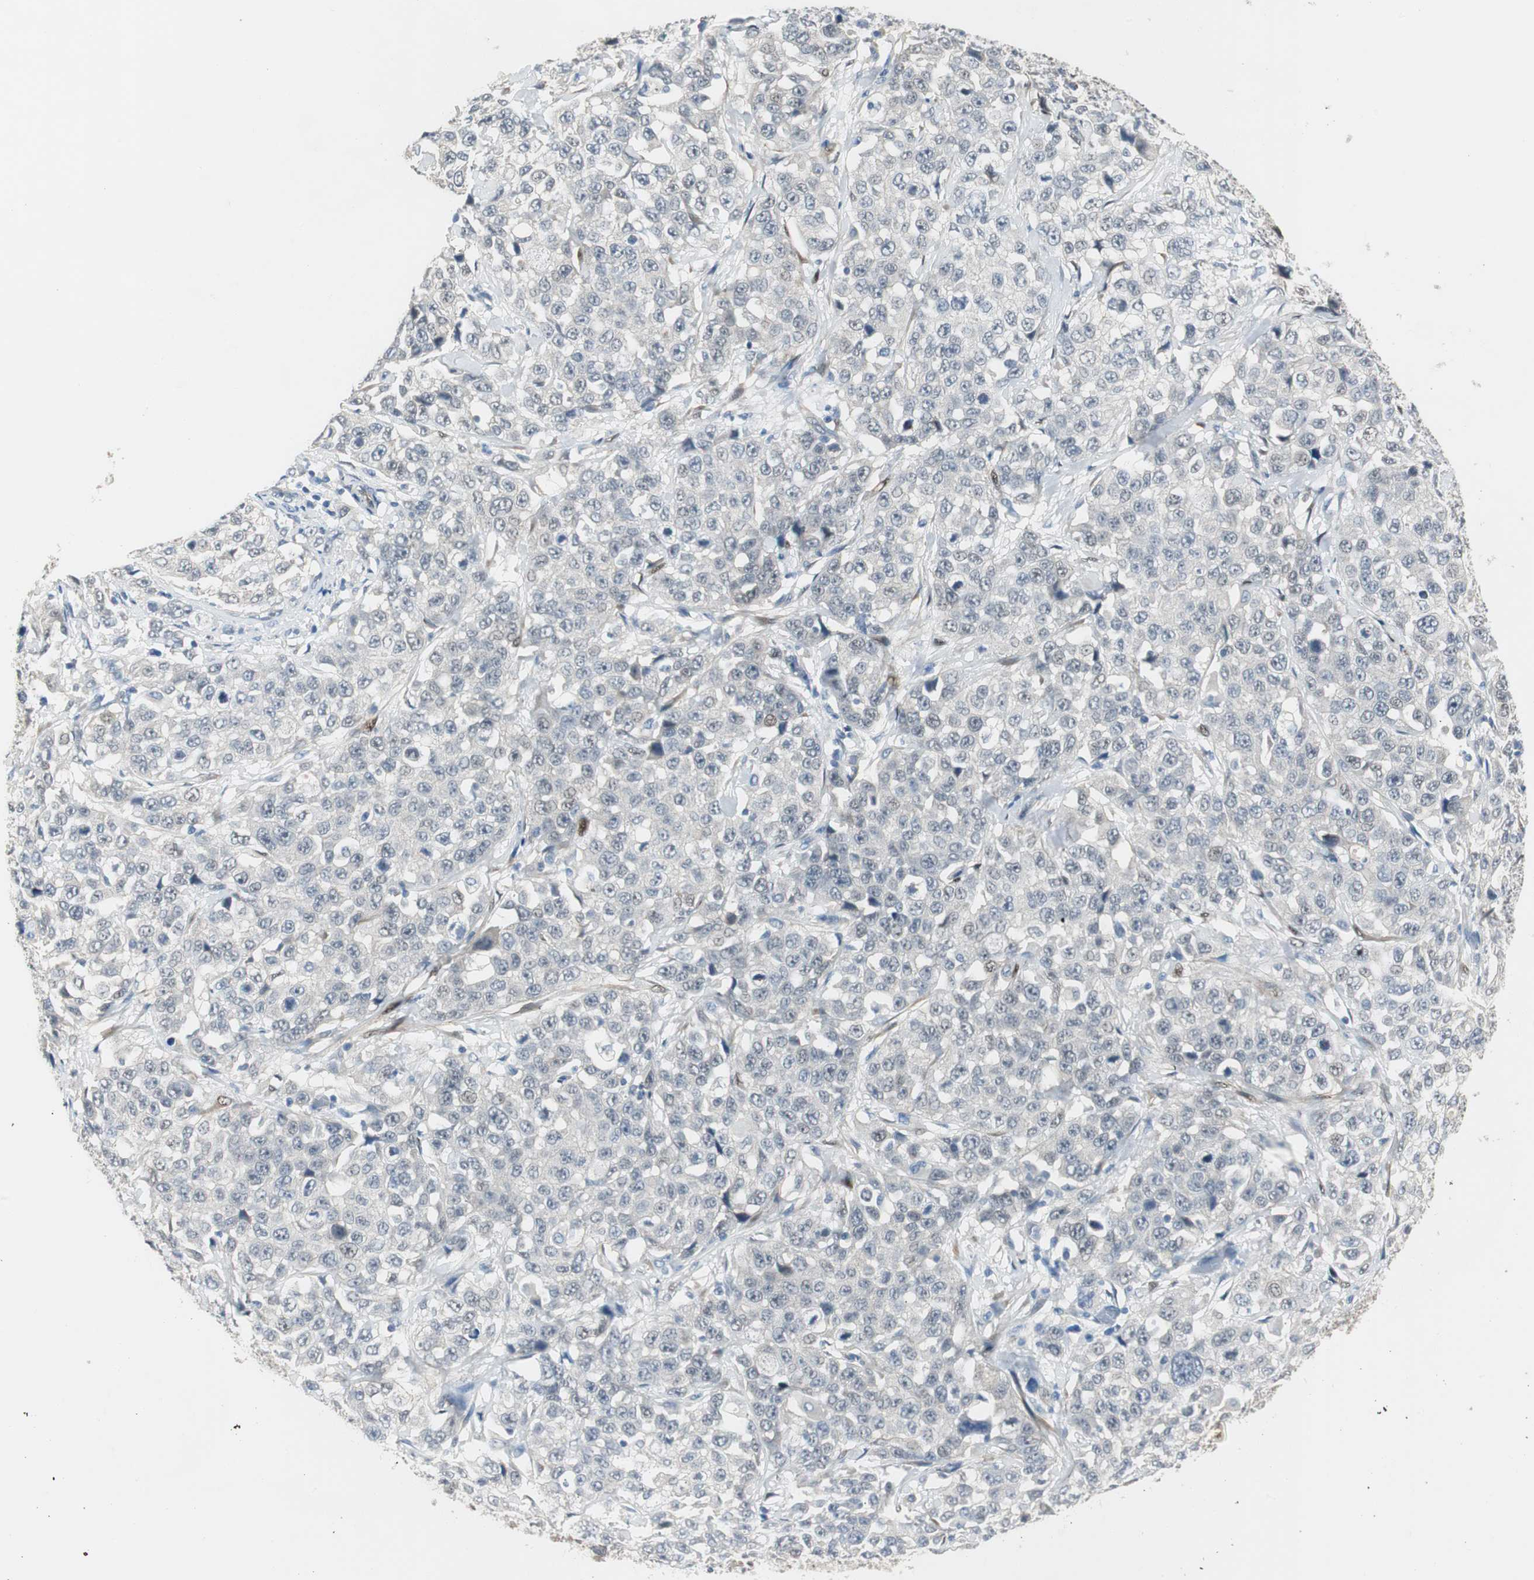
{"staining": {"intensity": "weak", "quantity": "<25%", "location": "cytoplasmic/membranous,nuclear"}, "tissue": "stomach cancer", "cell_type": "Tumor cells", "image_type": "cancer", "snomed": [{"axis": "morphology", "description": "Normal tissue, NOS"}, {"axis": "morphology", "description": "Adenocarcinoma, NOS"}, {"axis": "topography", "description": "Stomach"}], "caption": "An immunohistochemistry image of stomach cancer (adenocarcinoma) is shown. There is no staining in tumor cells of stomach cancer (adenocarcinoma).", "gene": "FHL2", "patient": {"sex": "male", "age": 48}}